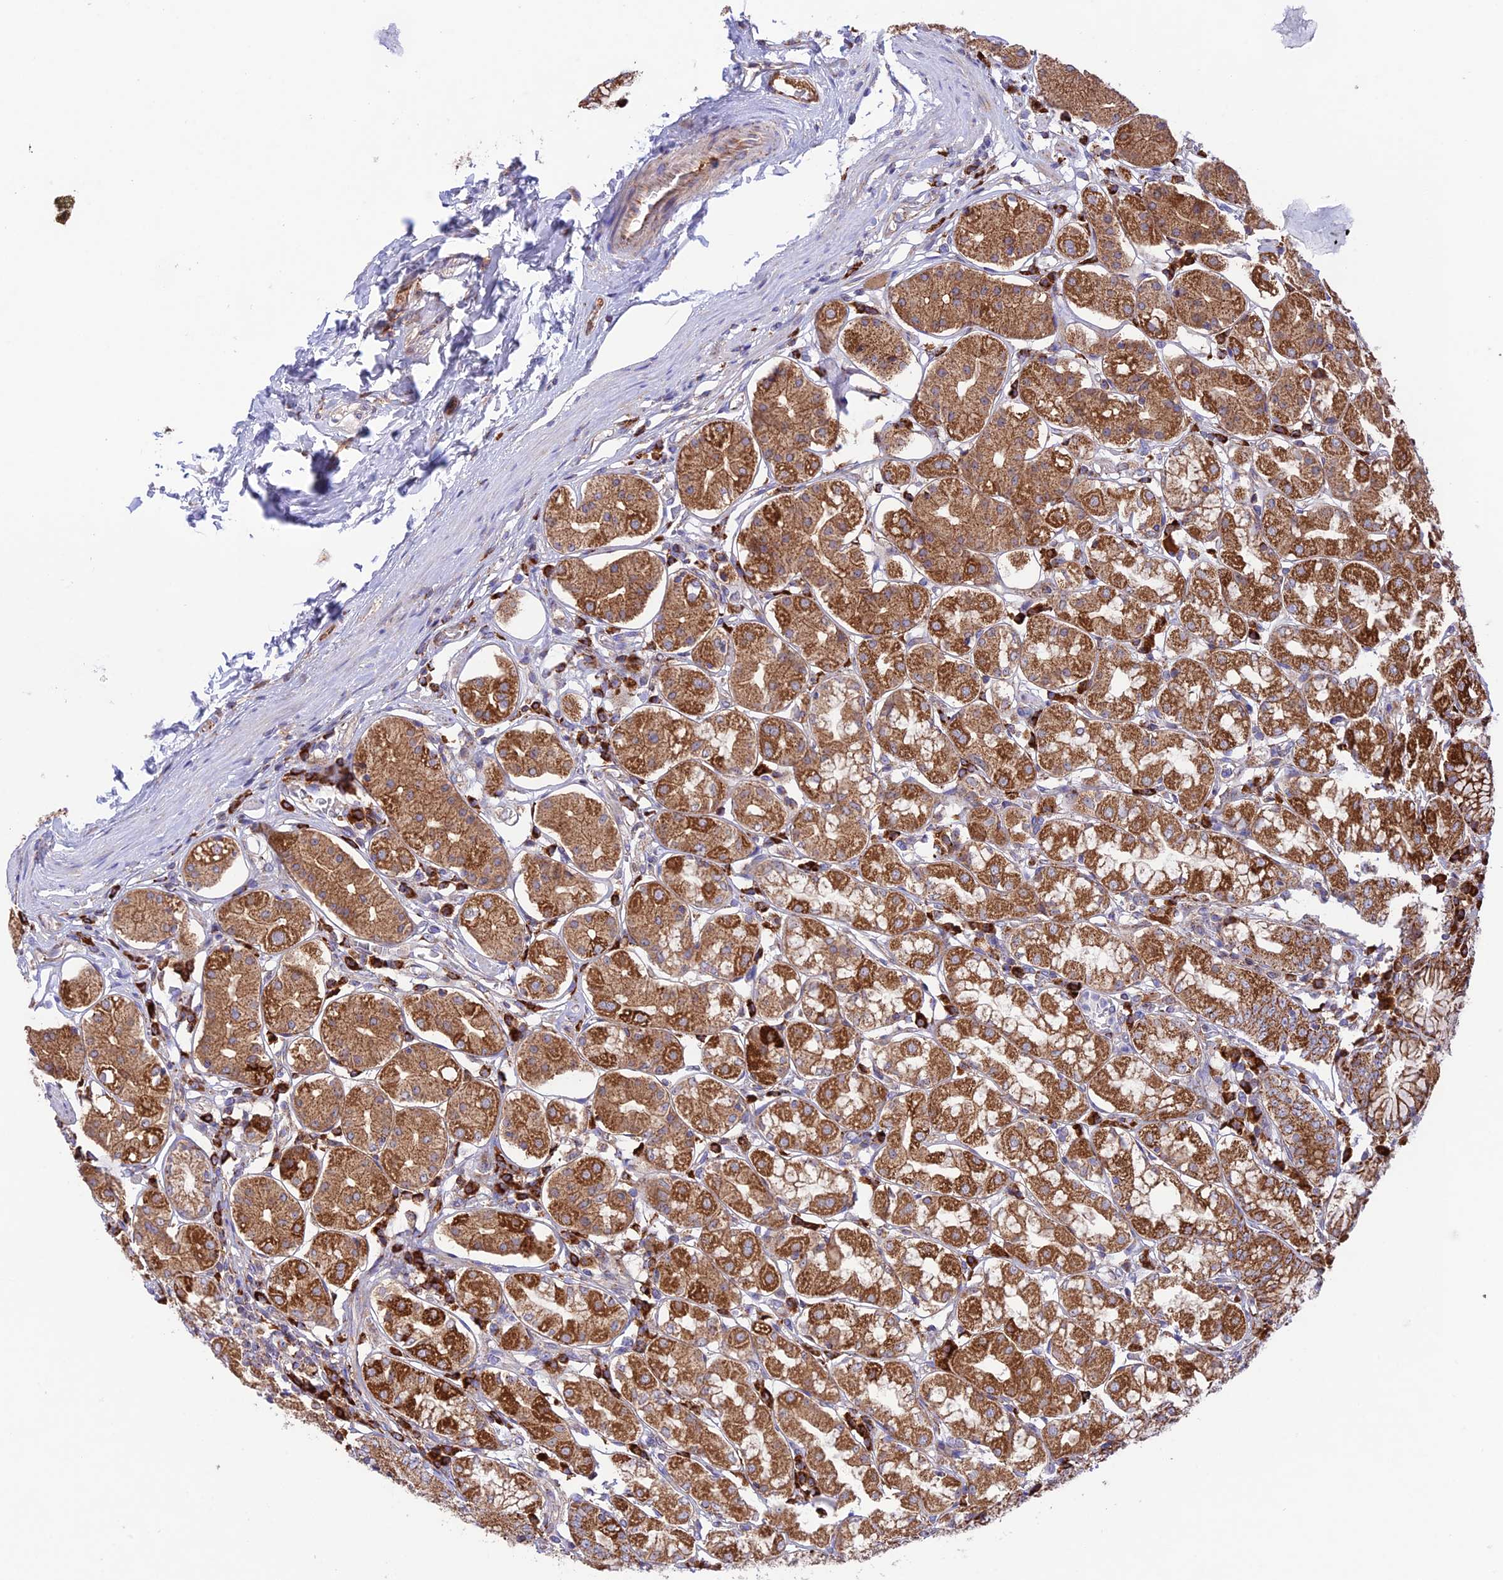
{"staining": {"intensity": "moderate", "quantity": ">75%", "location": "cytoplasmic/membranous"}, "tissue": "stomach", "cell_type": "Glandular cells", "image_type": "normal", "snomed": [{"axis": "morphology", "description": "Normal tissue, NOS"}, {"axis": "topography", "description": "Stomach, lower"}], "caption": "The histopathology image shows staining of unremarkable stomach, revealing moderate cytoplasmic/membranous protein positivity (brown color) within glandular cells. The staining was performed using DAB, with brown indicating positive protein expression. Nuclei are stained blue with hematoxylin.", "gene": "UAP1L1", "patient": {"sex": "female", "age": 56}}